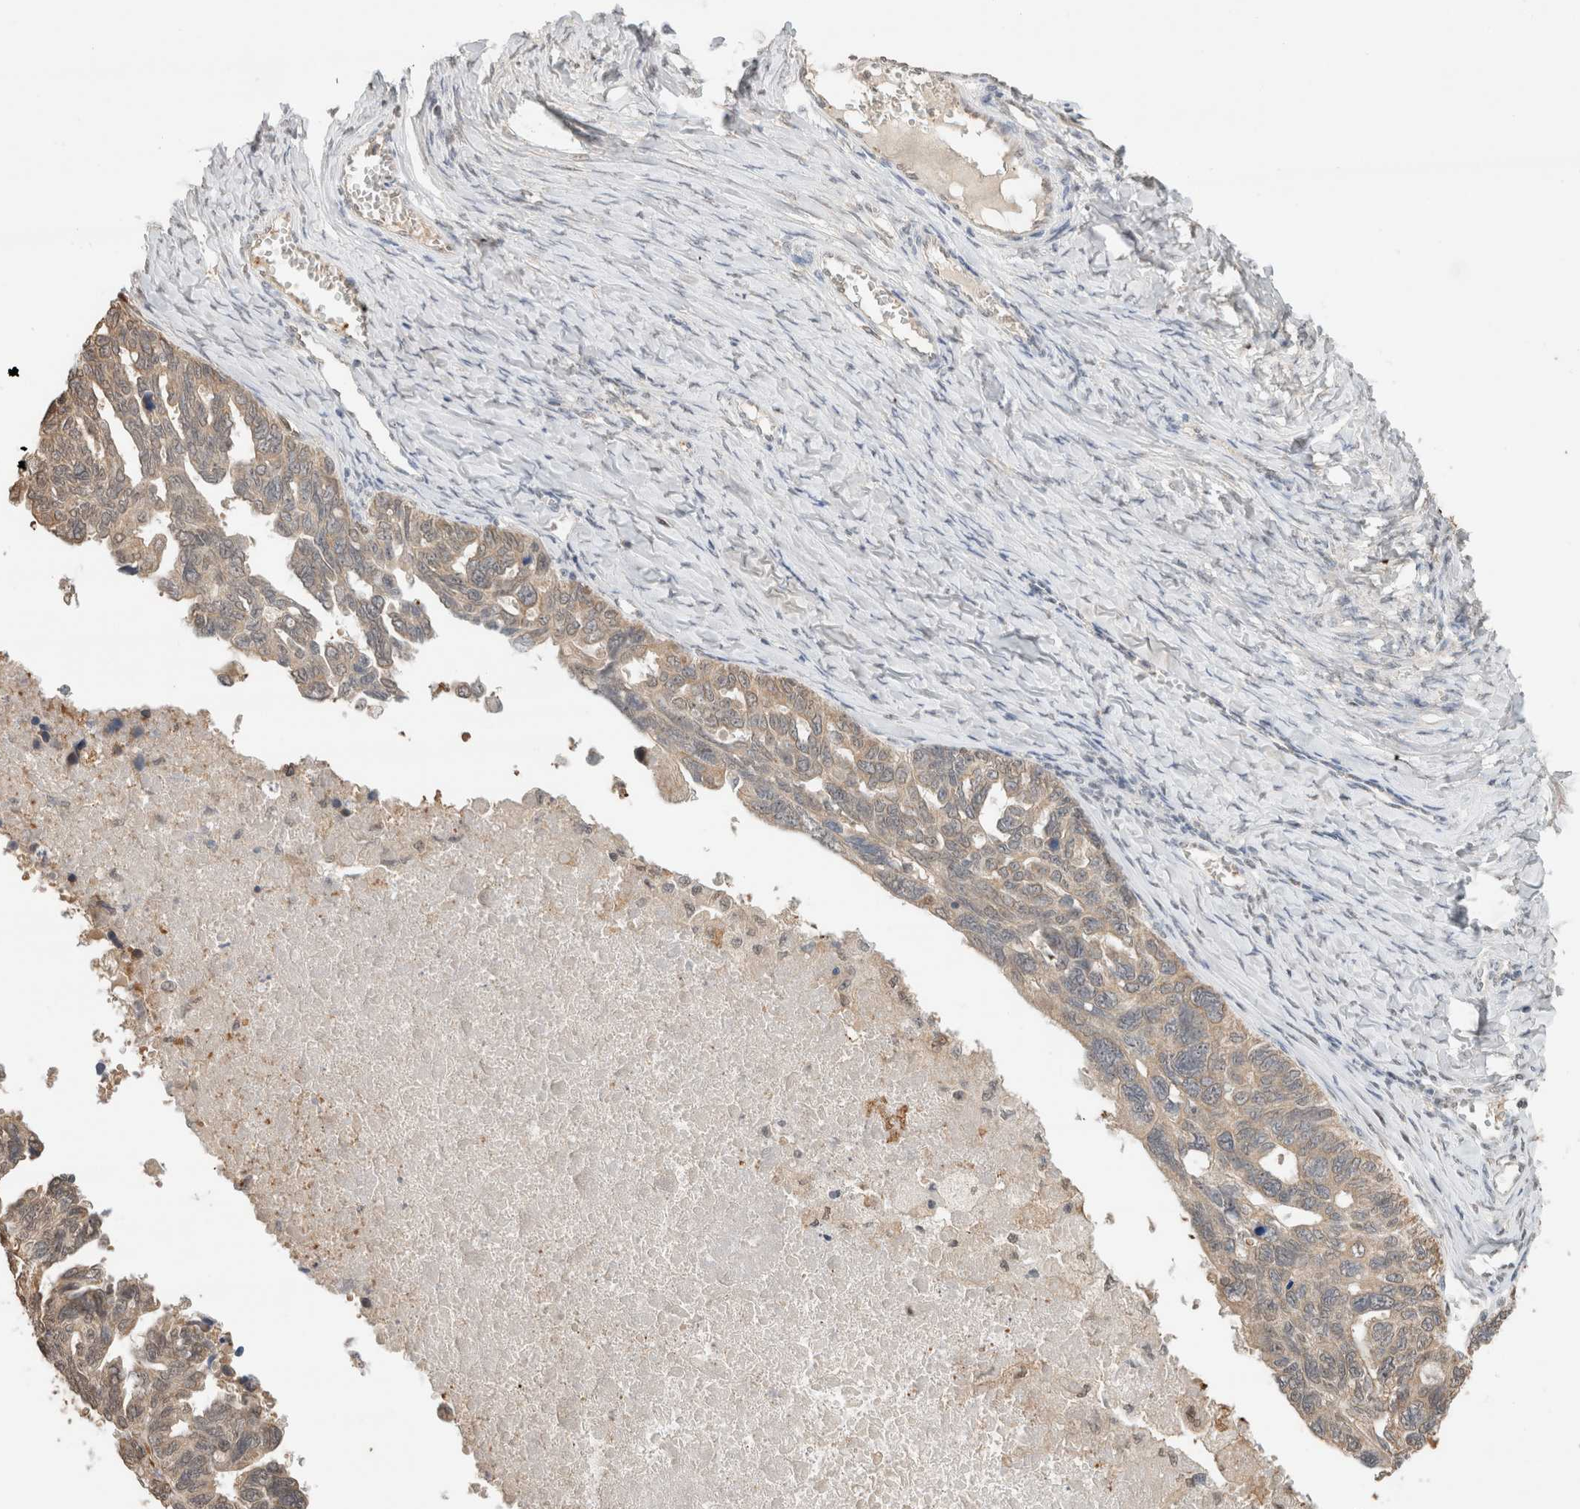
{"staining": {"intensity": "weak", "quantity": ">75%", "location": "cytoplasmic/membranous"}, "tissue": "ovarian cancer", "cell_type": "Tumor cells", "image_type": "cancer", "snomed": [{"axis": "morphology", "description": "Cystadenocarcinoma, serous, NOS"}, {"axis": "topography", "description": "Ovary"}], "caption": "This image reveals IHC staining of human ovarian serous cystadenocarcinoma, with low weak cytoplasmic/membranous staining in about >75% of tumor cells.", "gene": "CA13", "patient": {"sex": "female", "age": 79}}